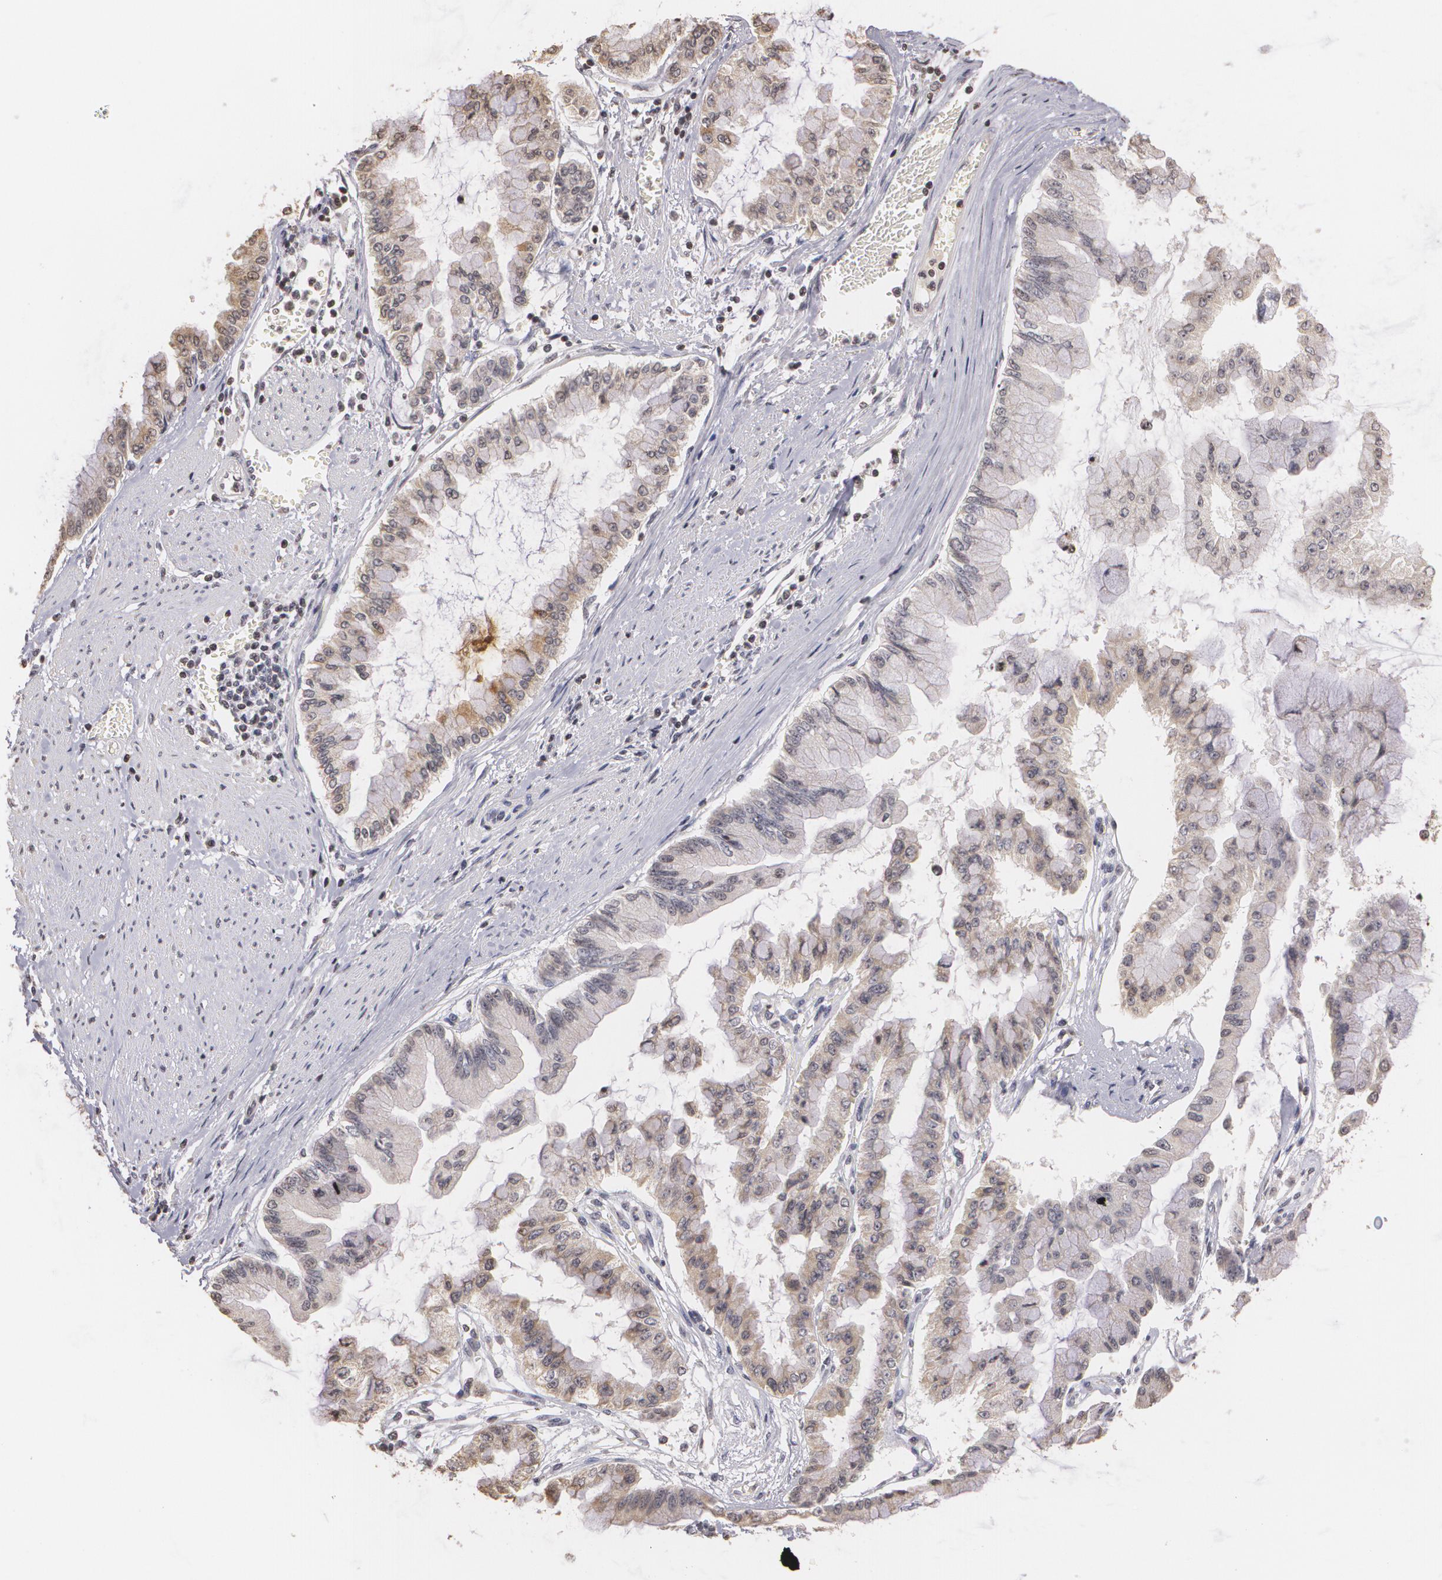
{"staining": {"intensity": "moderate", "quantity": "<25%", "location": "cytoplasmic/membranous"}, "tissue": "liver cancer", "cell_type": "Tumor cells", "image_type": "cancer", "snomed": [{"axis": "morphology", "description": "Cholangiocarcinoma"}, {"axis": "topography", "description": "Liver"}], "caption": "There is low levels of moderate cytoplasmic/membranous staining in tumor cells of liver cancer (cholangiocarcinoma), as demonstrated by immunohistochemical staining (brown color).", "gene": "THRB", "patient": {"sex": "female", "age": 79}}